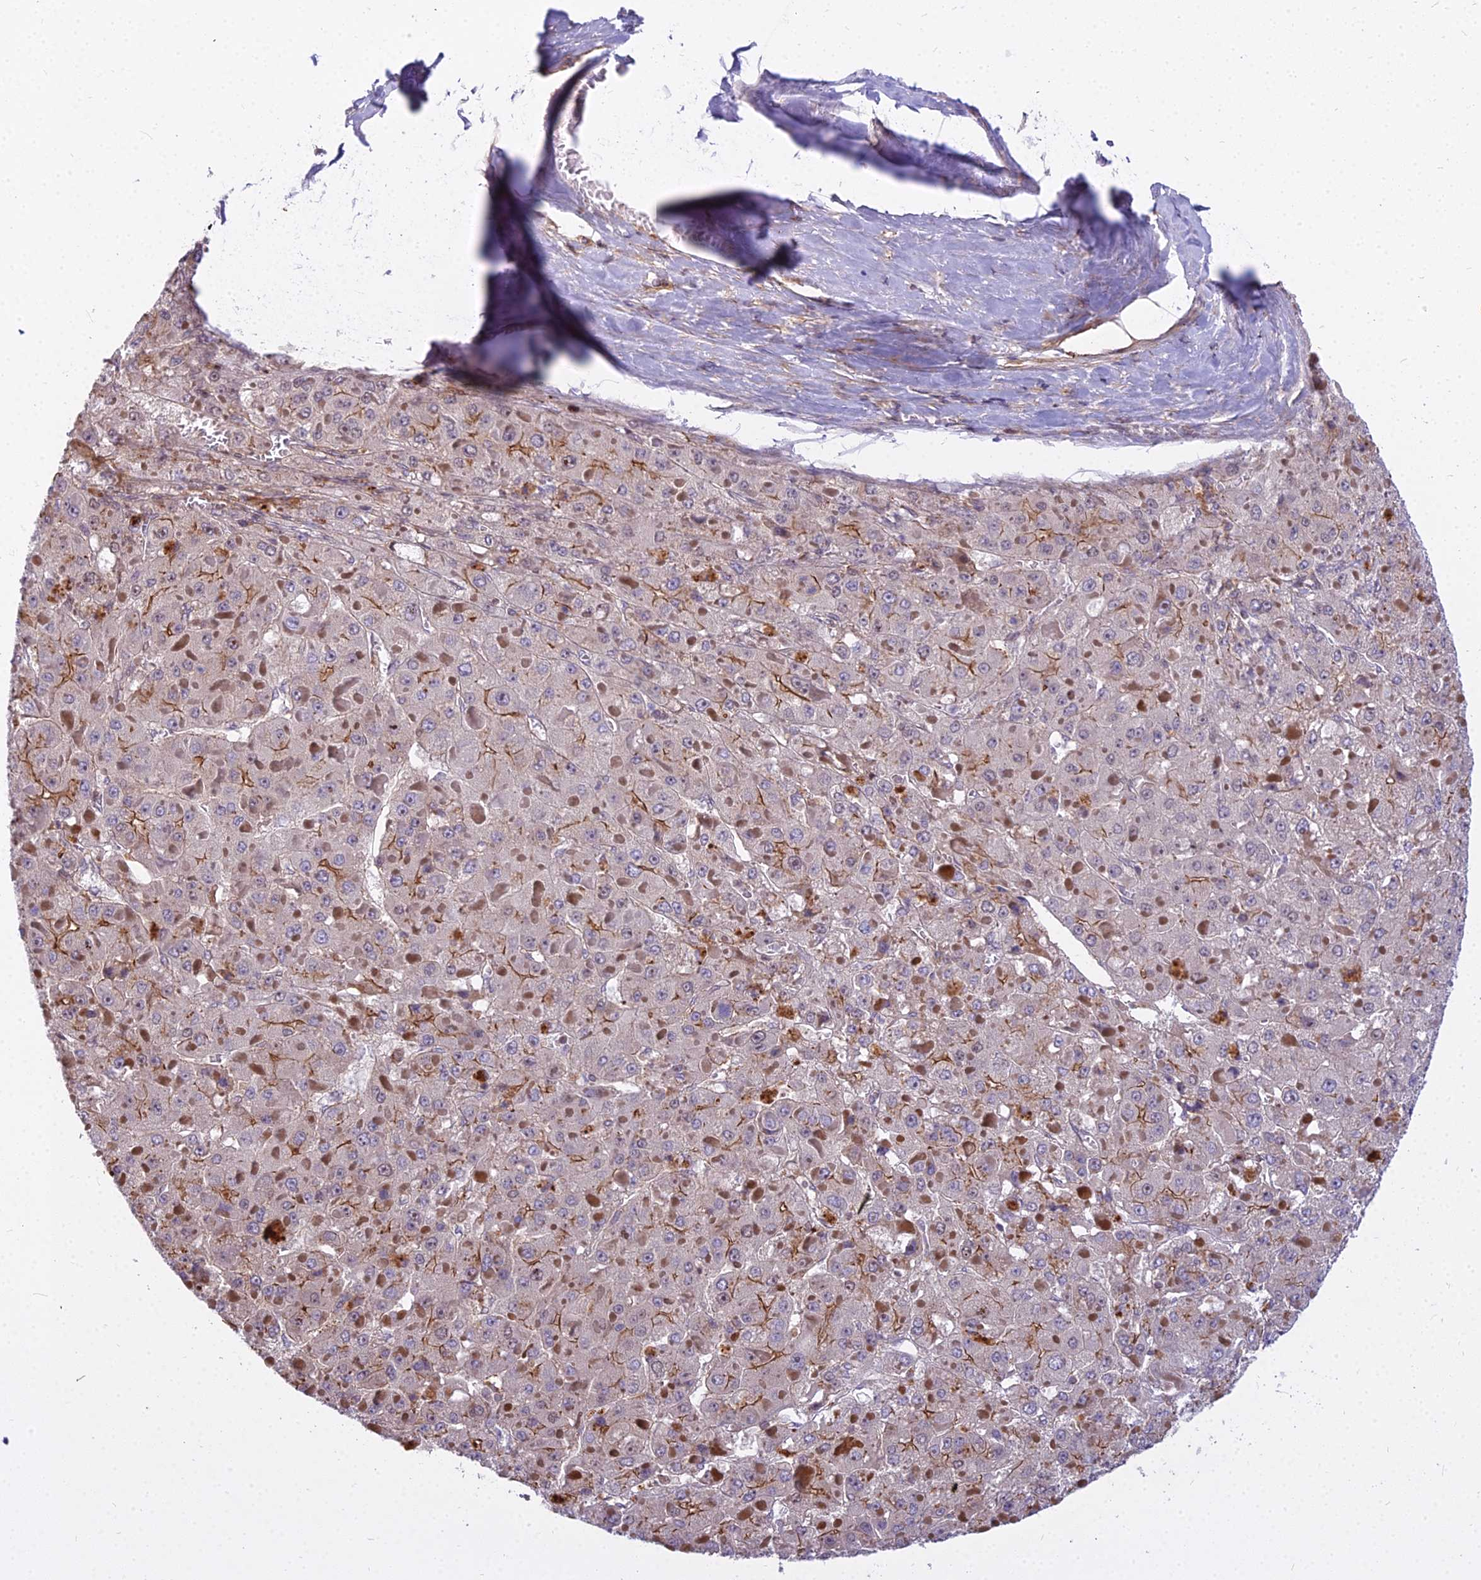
{"staining": {"intensity": "moderate", "quantity": "25%-75%", "location": "cytoplasmic/membranous"}, "tissue": "liver cancer", "cell_type": "Tumor cells", "image_type": "cancer", "snomed": [{"axis": "morphology", "description": "Carcinoma, Hepatocellular, NOS"}, {"axis": "topography", "description": "Liver"}], "caption": "A high-resolution photomicrograph shows immunohistochemistry (IHC) staining of liver hepatocellular carcinoma, which demonstrates moderate cytoplasmic/membranous expression in approximately 25%-75% of tumor cells.", "gene": "GLYATL3", "patient": {"sex": "female", "age": 73}}